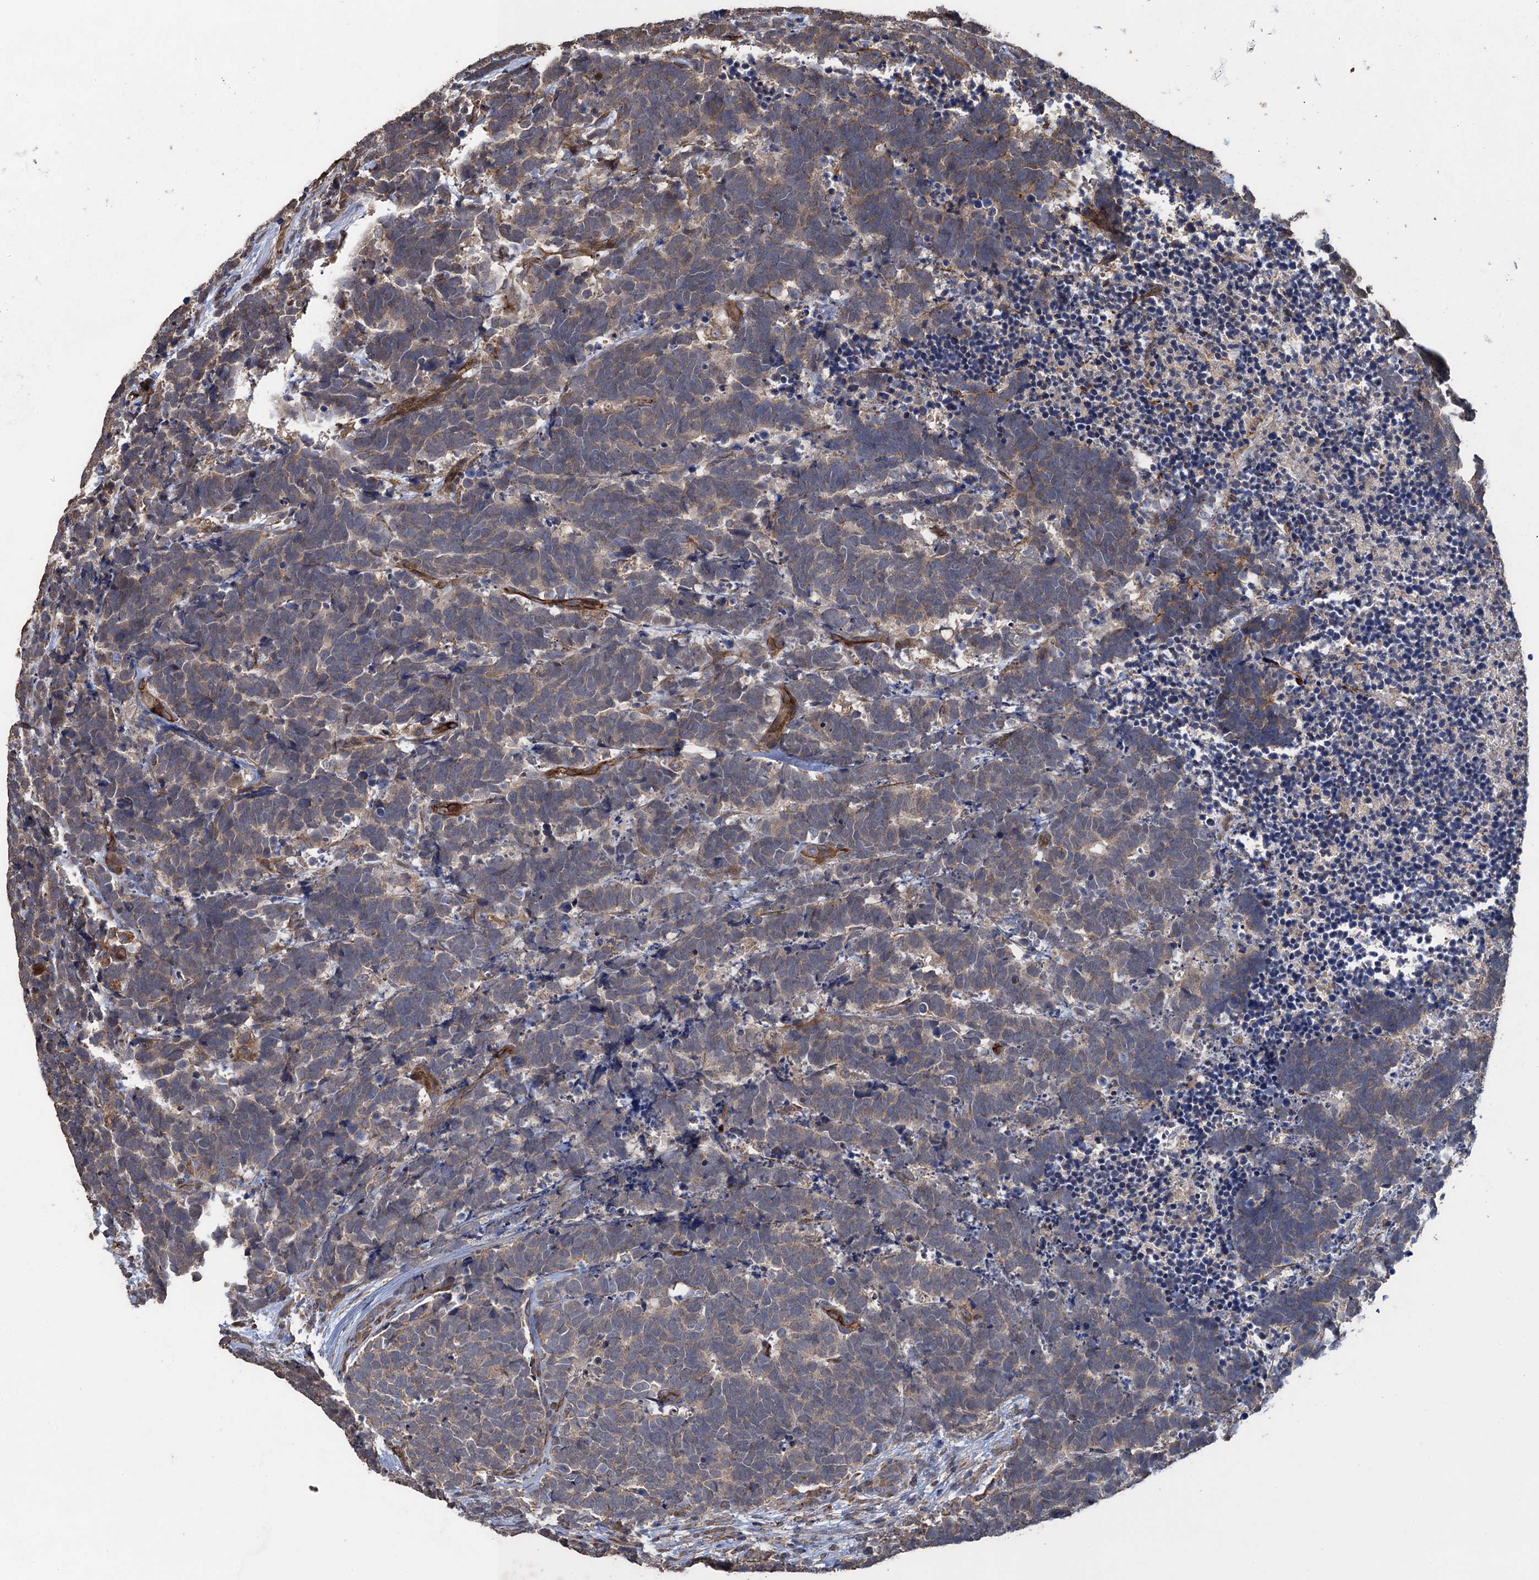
{"staining": {"intensity": "weak", "quantity": "25%-75%", "location": "cytoplasmic/membranous"}, "tissue": "carcinoid", "cell_type": "Tumor cells", "image_type": "cancer", "snomed": [{"axis": "morphology", "description": "Carcinoma, NOS"}, {"axis": "morphology", "description": "Carcinoid, malignant, NOS"}, {"axis": "topography", "description": "Urinary bladder"}], "caption": "Human carcinoma stained for a protein (brown) exhibits weak cytoplasmic/membranous positive positivity in about 25%-75% of tumor cells.", "gene": "TXNDC11", "patient": {"sex": "male", "age": 57}}